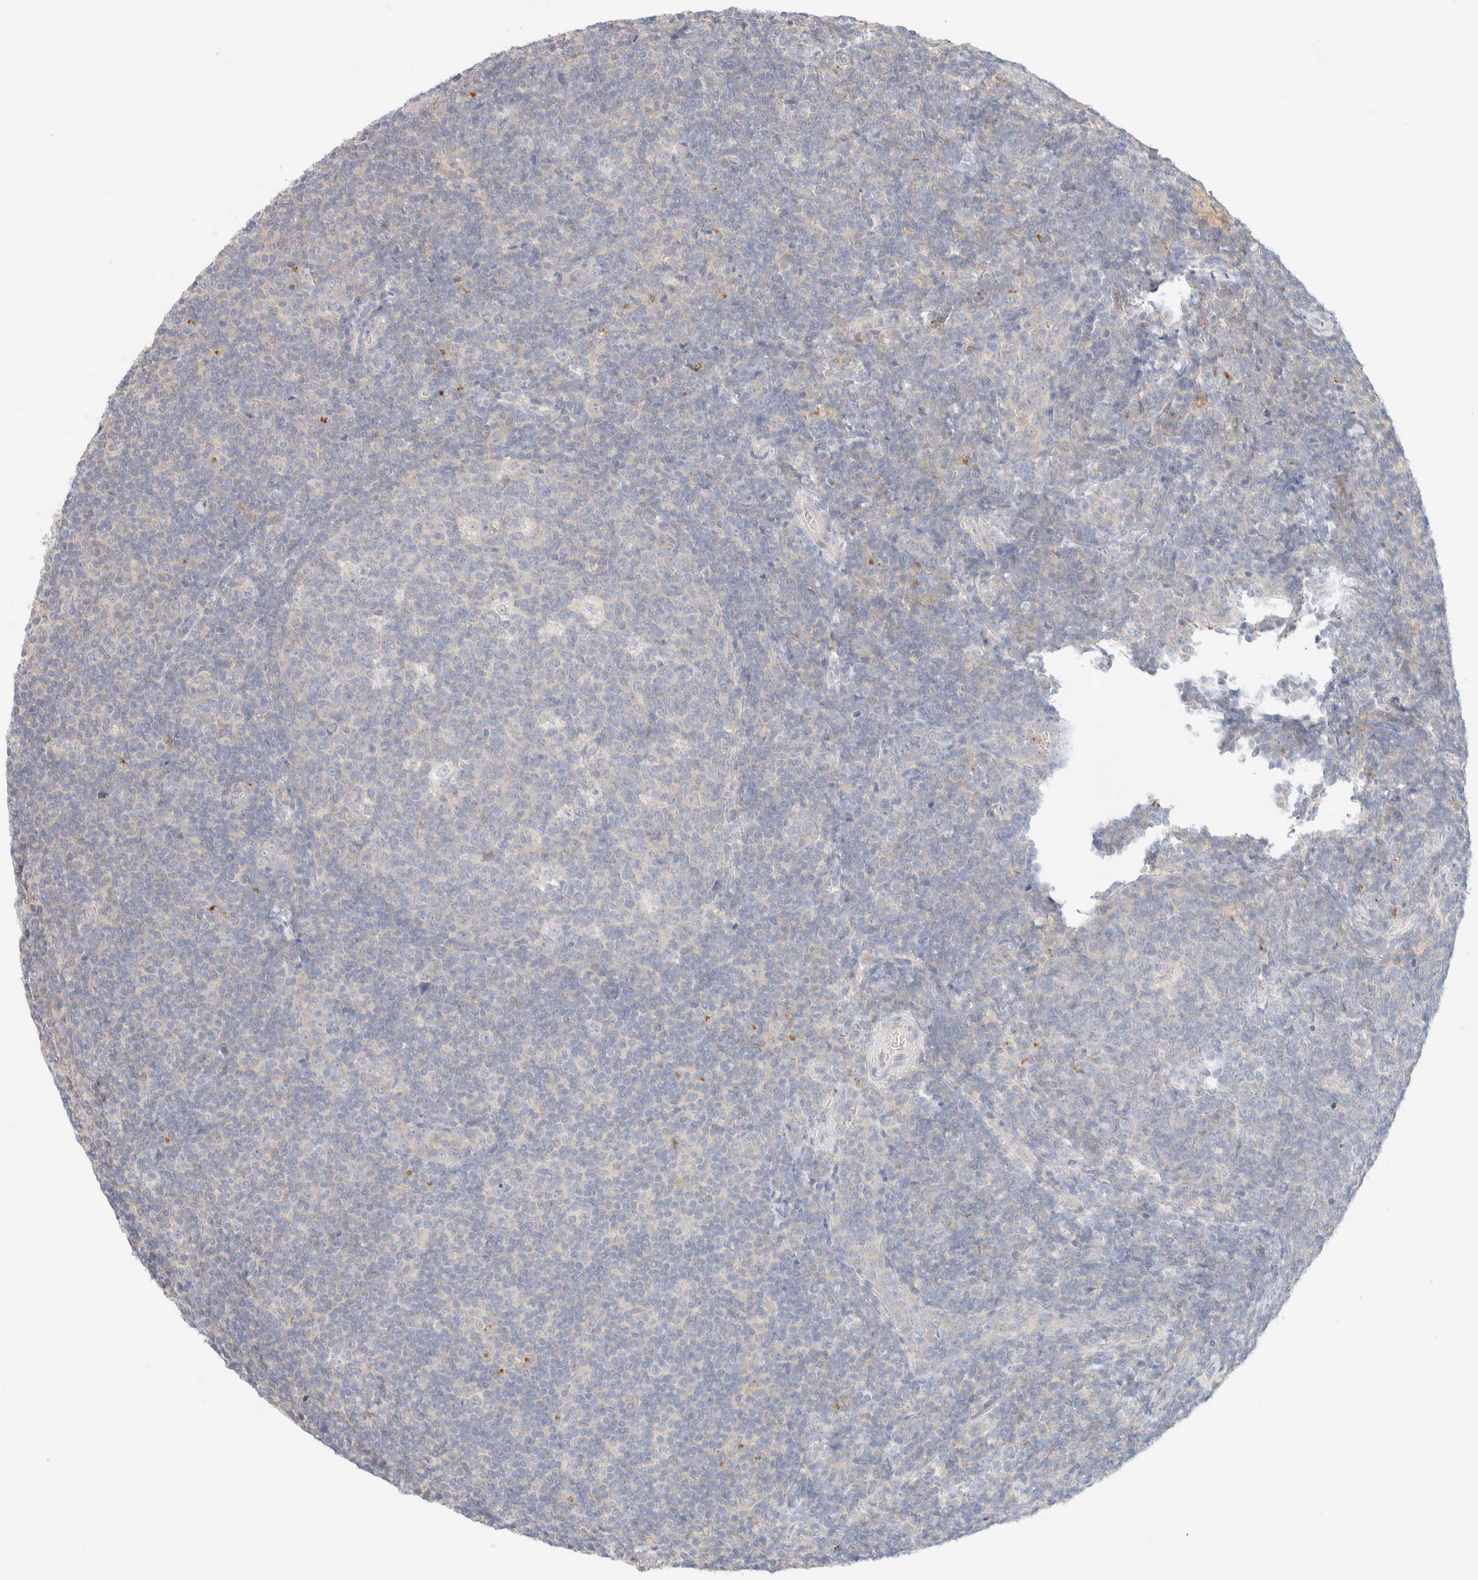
{"staining": {"intensity": "negative", "quantity": "none", "location": "none"}, "tissue": "tonsil", "cell_type": "Germinal center cells", "image_type": "normal", "snomed": [{"axis": "morphology", "description": "Normal tissue, NOS"}, {"axis": "topography", "description": "Tonsil"}], "caption": "Photomicrograph shows no protein staining in germinal center cells of benign tonsil. (IHC, brightfield microscopy, high magnification).", "gene": "SARM1", "patient": {"sex": "male", "age": 37}}